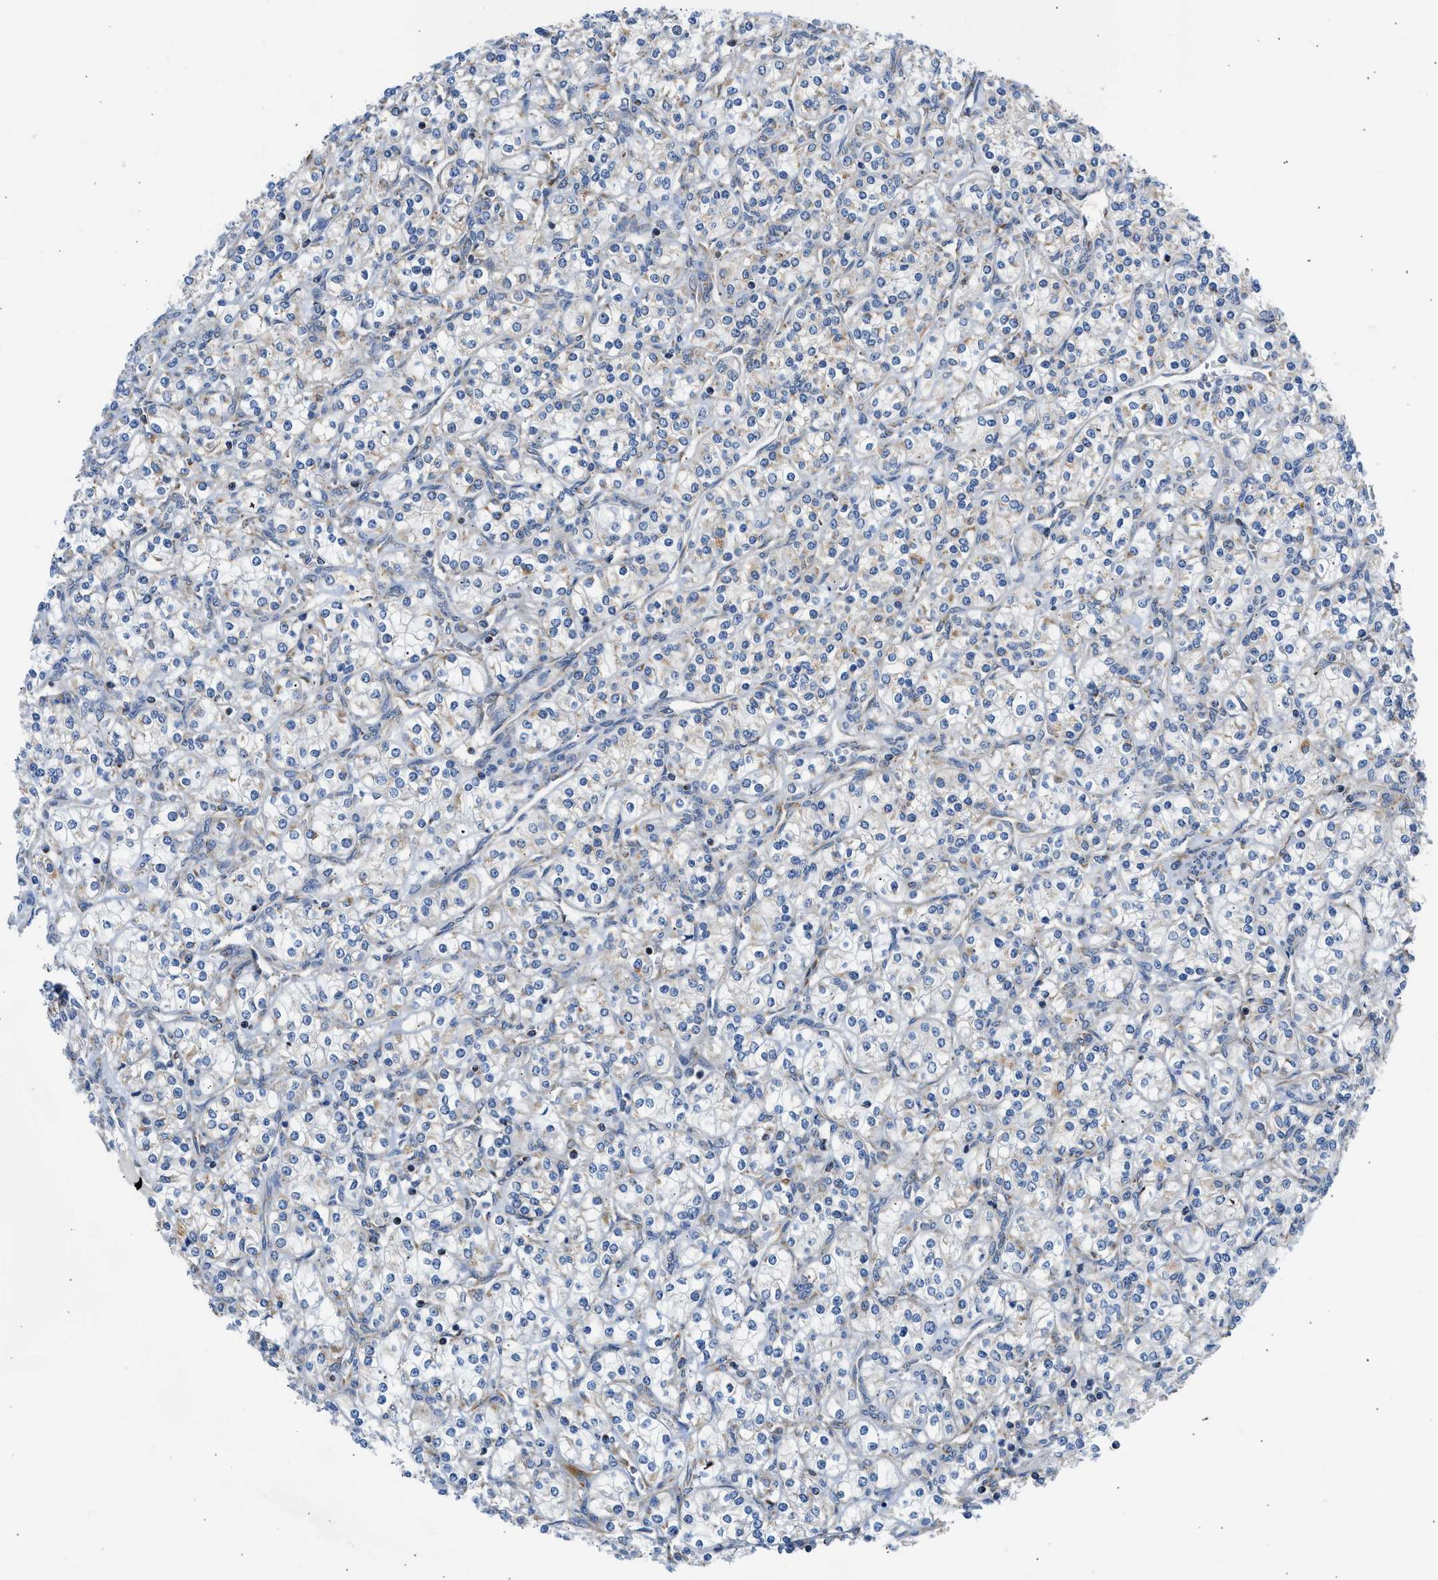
{"staining": {"intensity": "weak", "quantity": "<25%", "location": "cytoplasmic/membranous"}, "tissue": "renal cancer", "cell_type": "Tumor cells", "image_type": "cancer", "snomed": [{"axis": "morphology", "description": "Adenocarcinoma, NOS"}, {"axis": "topography", "description": "Kidney"}], "caption": "The photomicrograph shows no significant expression in tumor cells of adenocarcinoma (renal). Nuclei are stained in blue.", "gene": "CAMKK2", "patient": {"sex": "male", "age": 77}}